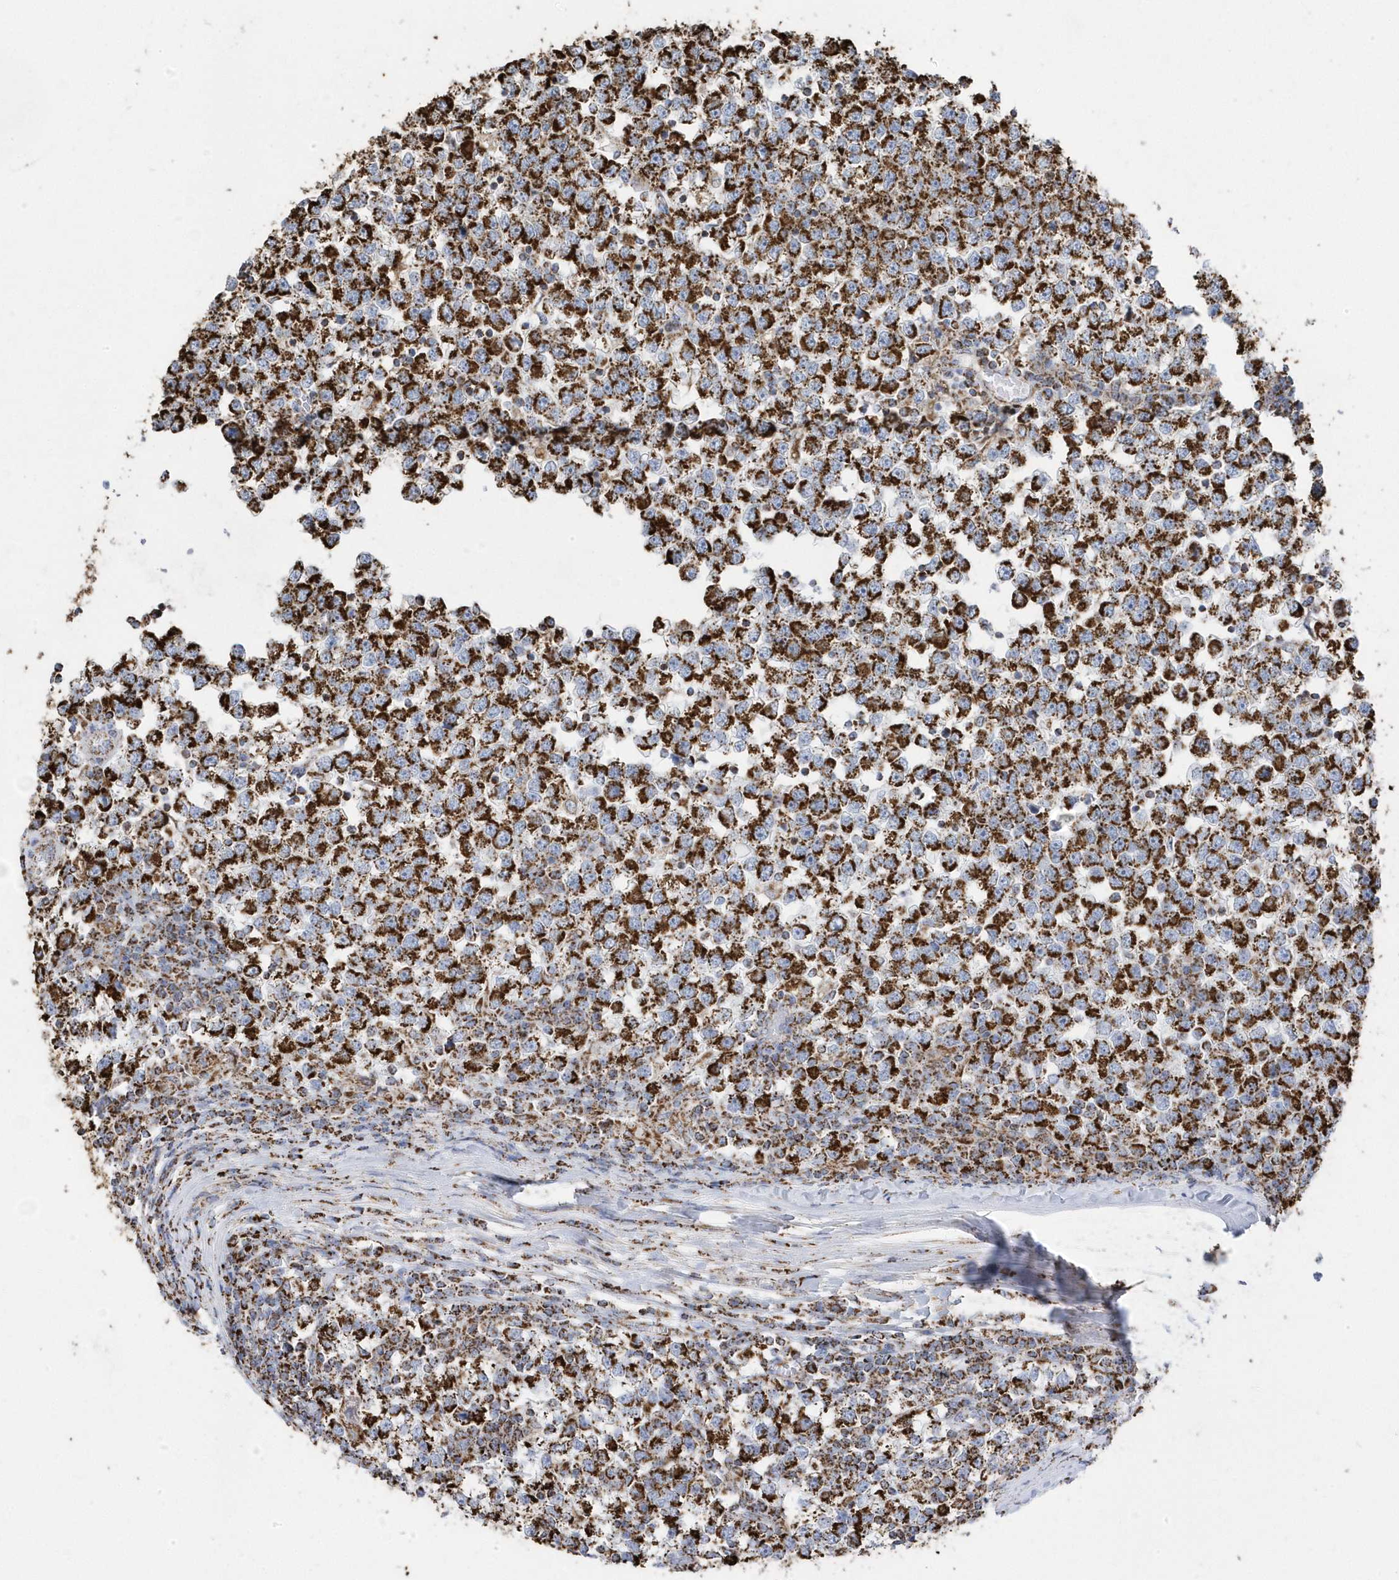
{"staining": {"intensity": "strong", "quantity": ">75%", "location": "cytoplasmic/membranous"}, "tissue": "testis cancer", "cell_type": "Tumor cells", "image_type": "cancer", "snomed": [{"axis": "morphology", "description": "Seminoma, NOS"}, {"axis": "topography", "description": "Testis"}], "caption": "This is an image of immunohistochemistry staining of testis seminoma, which shows strong positivity in the cytoplasmic/membranous of tumor cells.", "gene": "GTPBP8", "patient": {"sex": "male", "age": 65}}